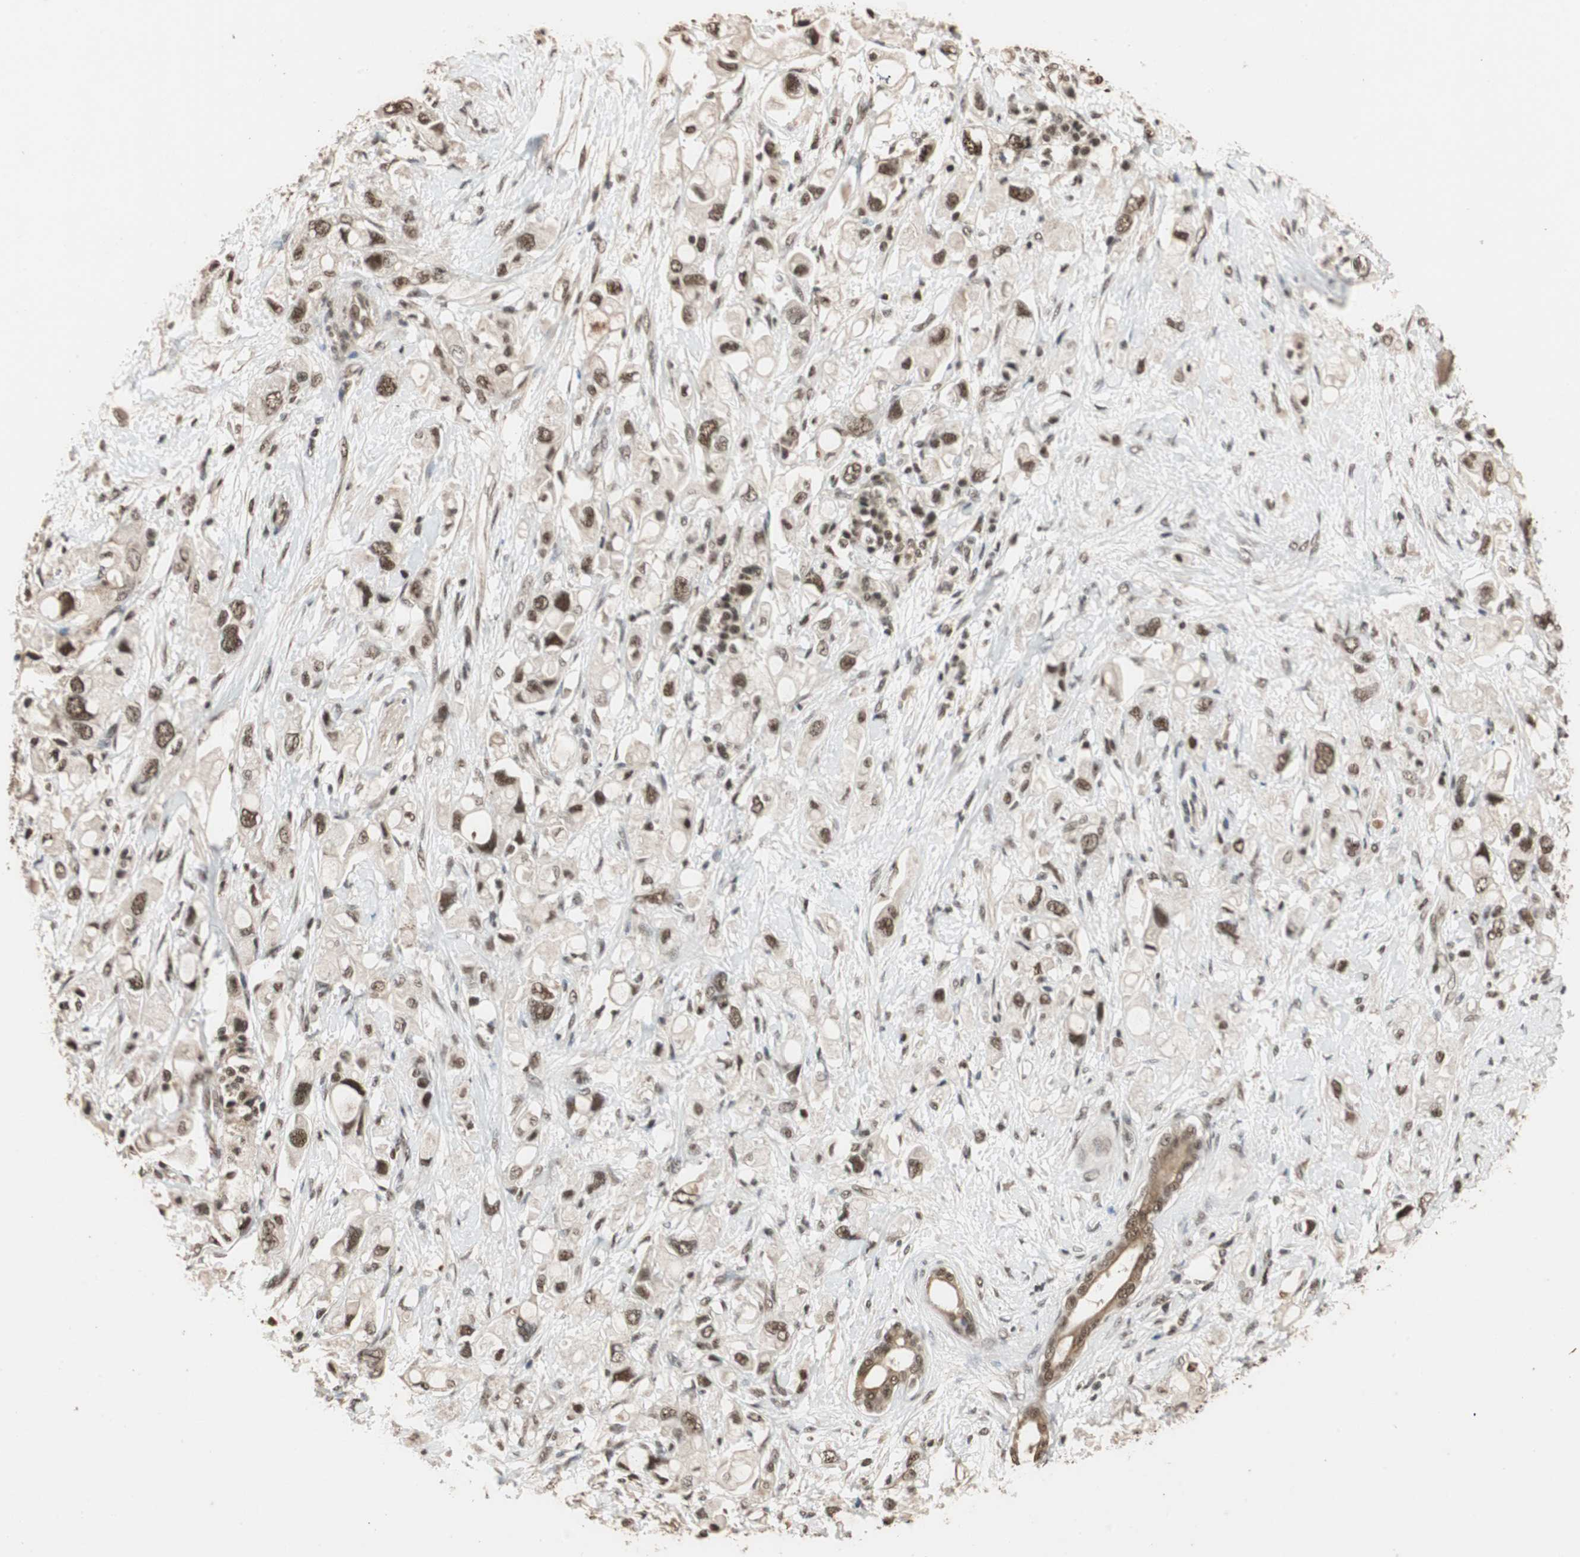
{"staining": {"intensity": "moderate", "quantity": ">75%", "location": "nuclear"}, "tissue": "pancreatic cancer", "cell_type": "Tumor cells", "image_type": "cancer", "snomed": [{"axis": "morphology", "description": "Adenocarcinoma, NOS"}, {"axis": "topography", "description": "Pancreas"}], "caption": "Human pancreatic cancer stained with a protein marker reveals moderate staining in tumor cells.", "gene": "CDC5L", "patient": {"sex": "female", "age": 56}}